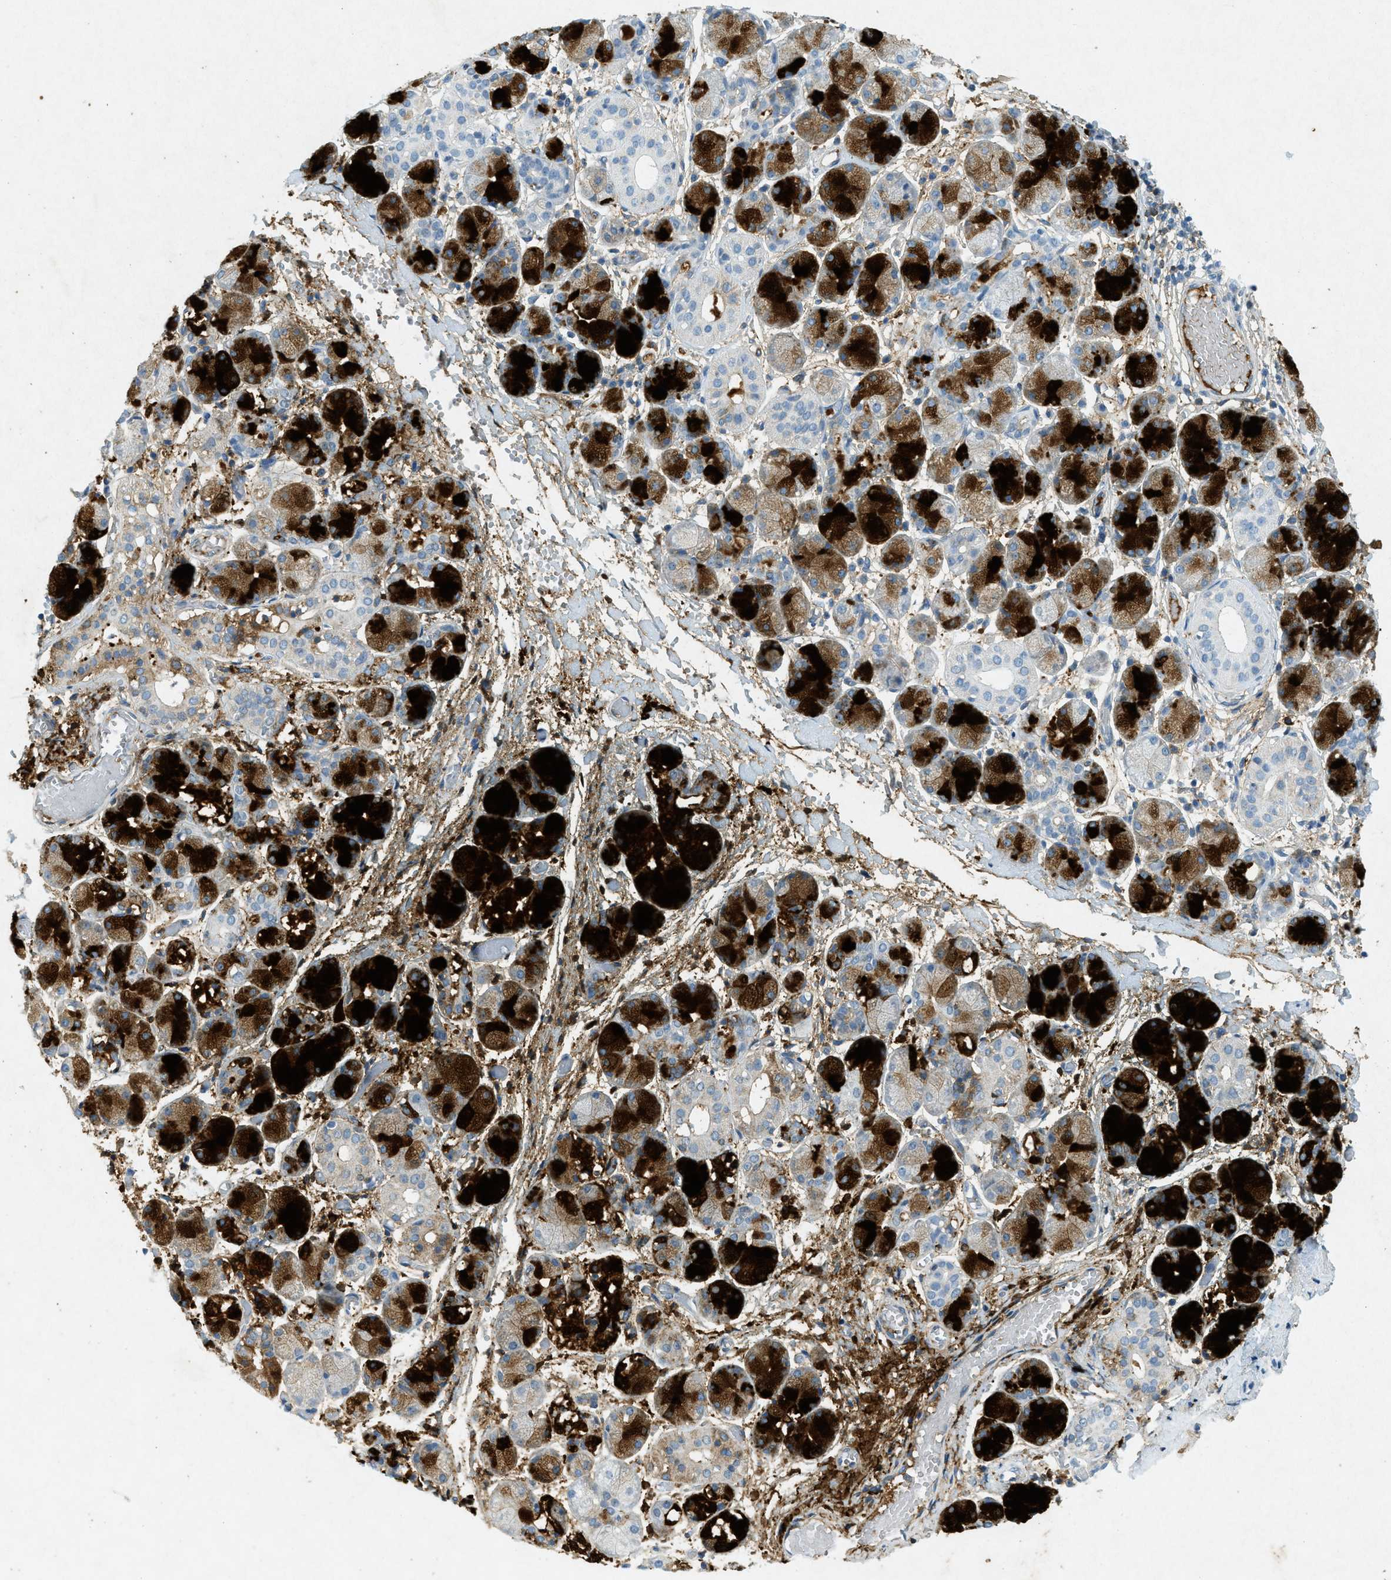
{"staining": {"intensity": "strong", "quantity": "25%-75%", "location": "cytoplasmic/membranous"}, "tissue": "salivary gland", "cell_type": "Glandular cells", "image_type": "normal", "snomed": [{"axis": "morphology", "description": "Normal tissue, NOS"}, {"axis": "topography", "description": "Salivary gland"}], "caption": "Immunohistochemistry (IHC) image of benign salivary gland: human salivary gland stained using IHC exhibits high levels of strong protein expression localized specifically in the cytoplasmic/membranous of glandular cells, appearing as a cytoplasmic/membranous brown color.", "gene": "F2", "patient": {"sex": "female", "age": 24}}